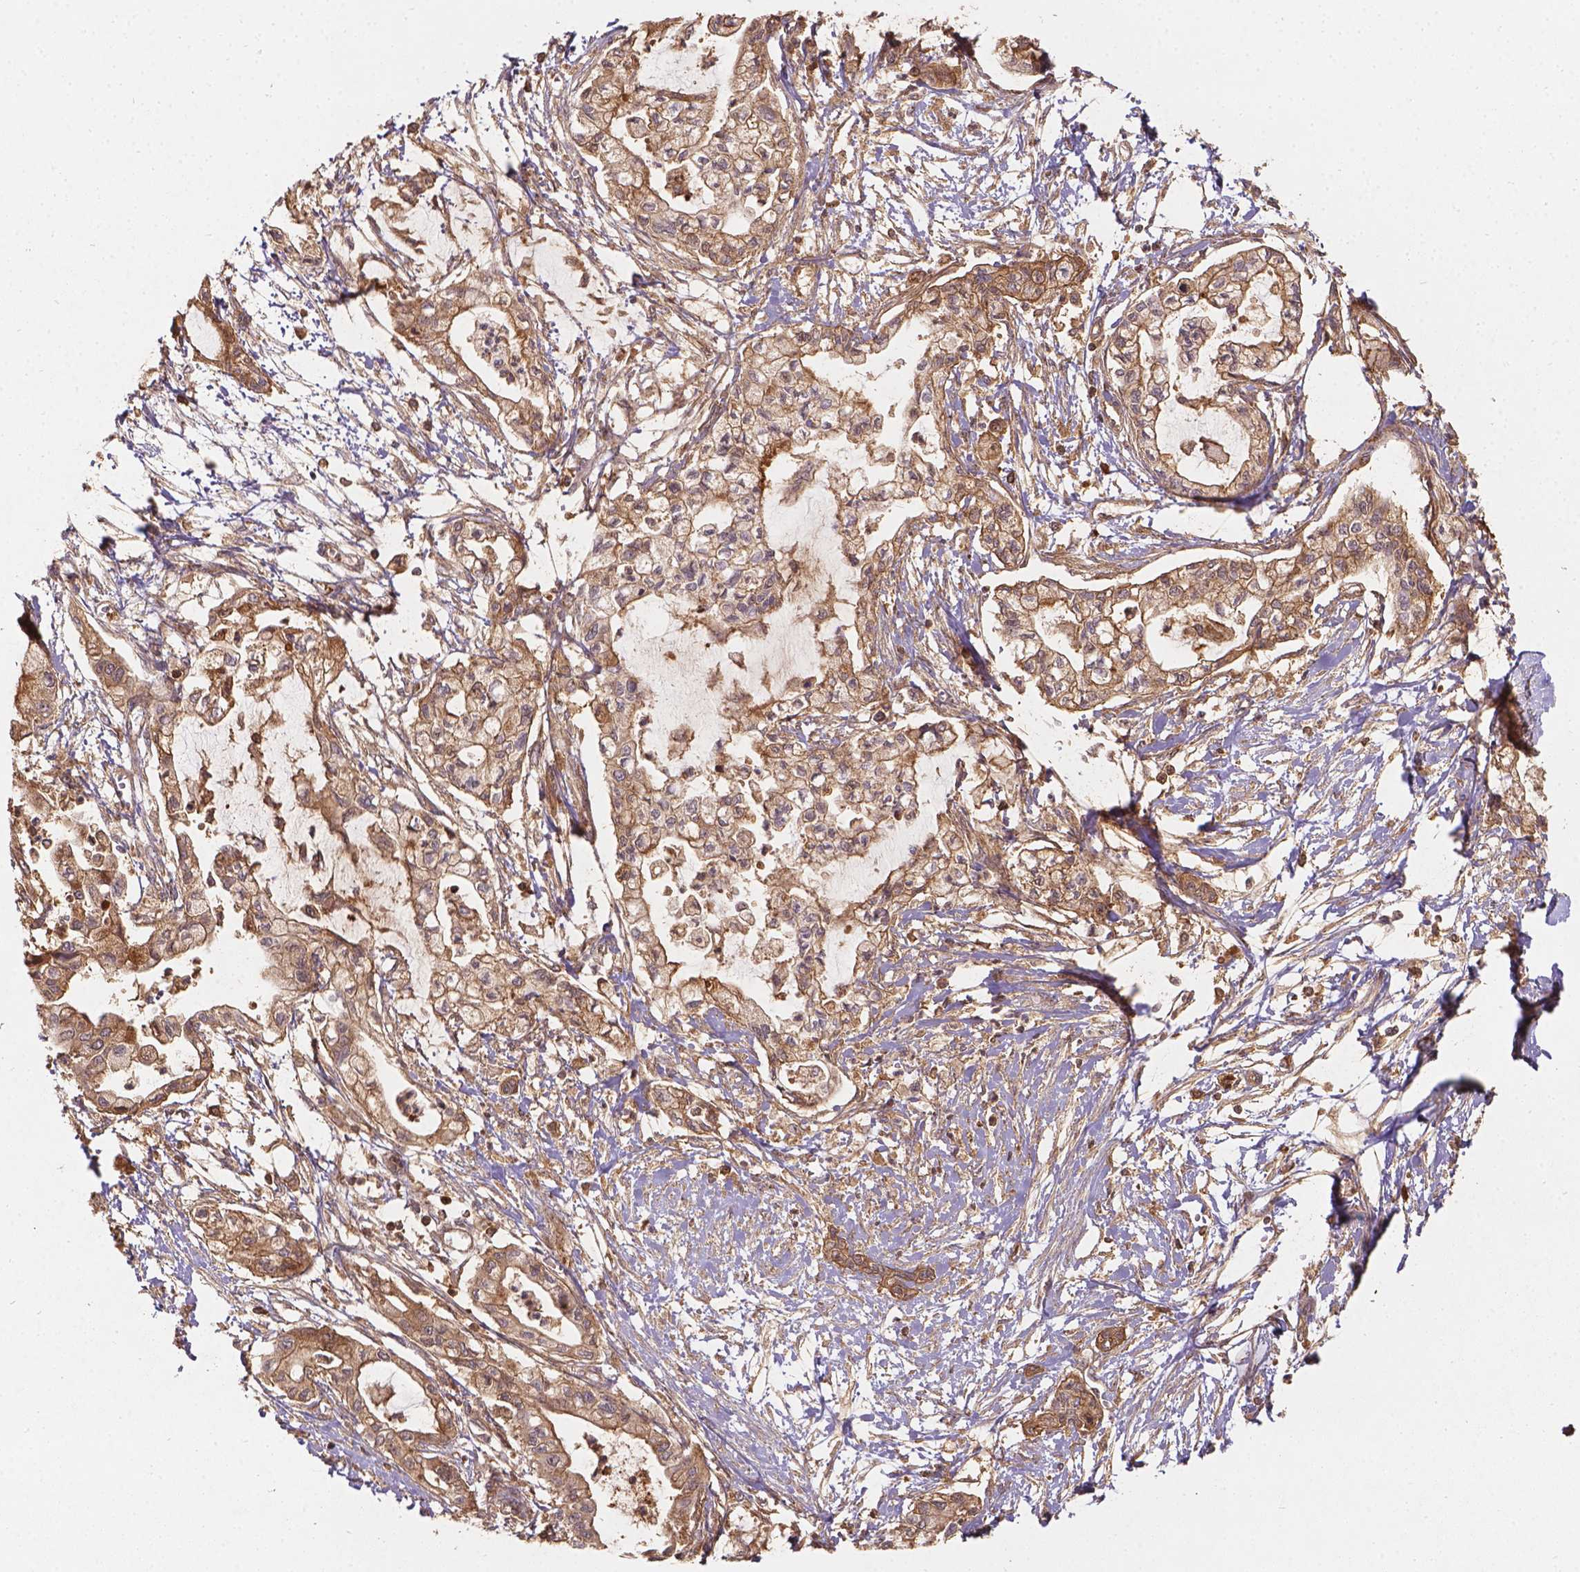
{"staining": {"intensity": "moderate", "quantity": ">75%", "location": "cytoplasmic/membranous"}, "tissue": "pancreatic cancer", "cell_type": "Tumor cells", "image_type": "cancer", "snomed": [{"axis": "morphology", "description": "Adenocarcinoma, NOS"}, {"axis": "topography", "description": "Pancreas"}], "caption": "IHC image of pancreatic cancer stained for a protein (brown), which displays medium levels of moderate cytoplasmic/membranous positivity in about >75% of tumor cells.", "gene": "XPR1", "patient": {"sex": "male", "age": 54}}